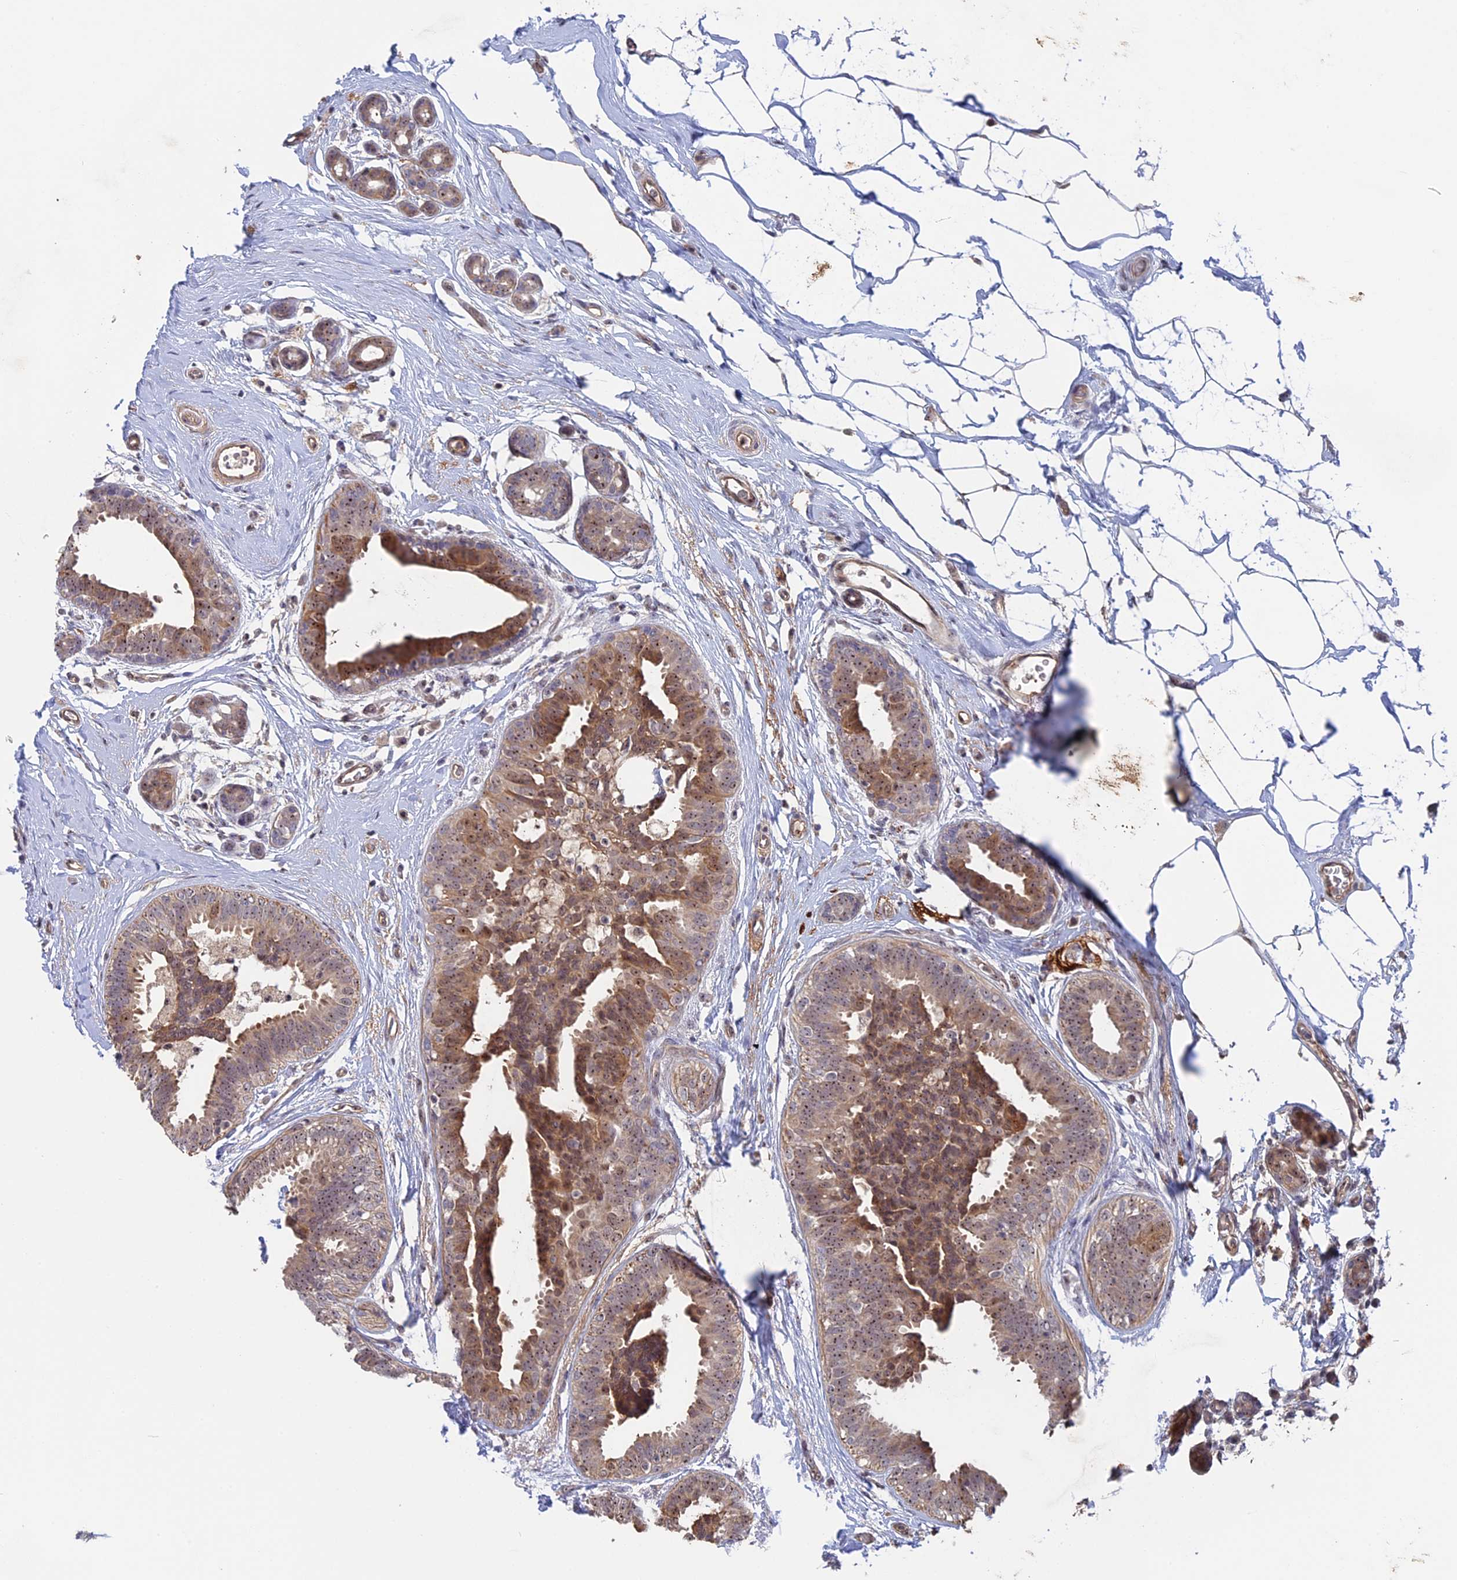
{"staining": {"intensity": "moderate", "quantity": ">75%", "location": "cytoplasmic/membranous,nuclear"}, "tissue": "breast cancer", "cell_type": "Tumor cells", "image_type": "cancer", "snomed": [{"axis": "morphology", "description": "Lobular carcinoma"}, {"axis": "topography", "description": "Breast"}], "caption": "Immunohistochemistry (IHC) of human breast cancer reveals medium levels of moderate cytoplasmic/membranous and nuclear positivity in about >75% of tumor cells. Nuclei are stained in blue.", "gene": "FAM98C", "patient": {"sex": "female", "age": 58}}